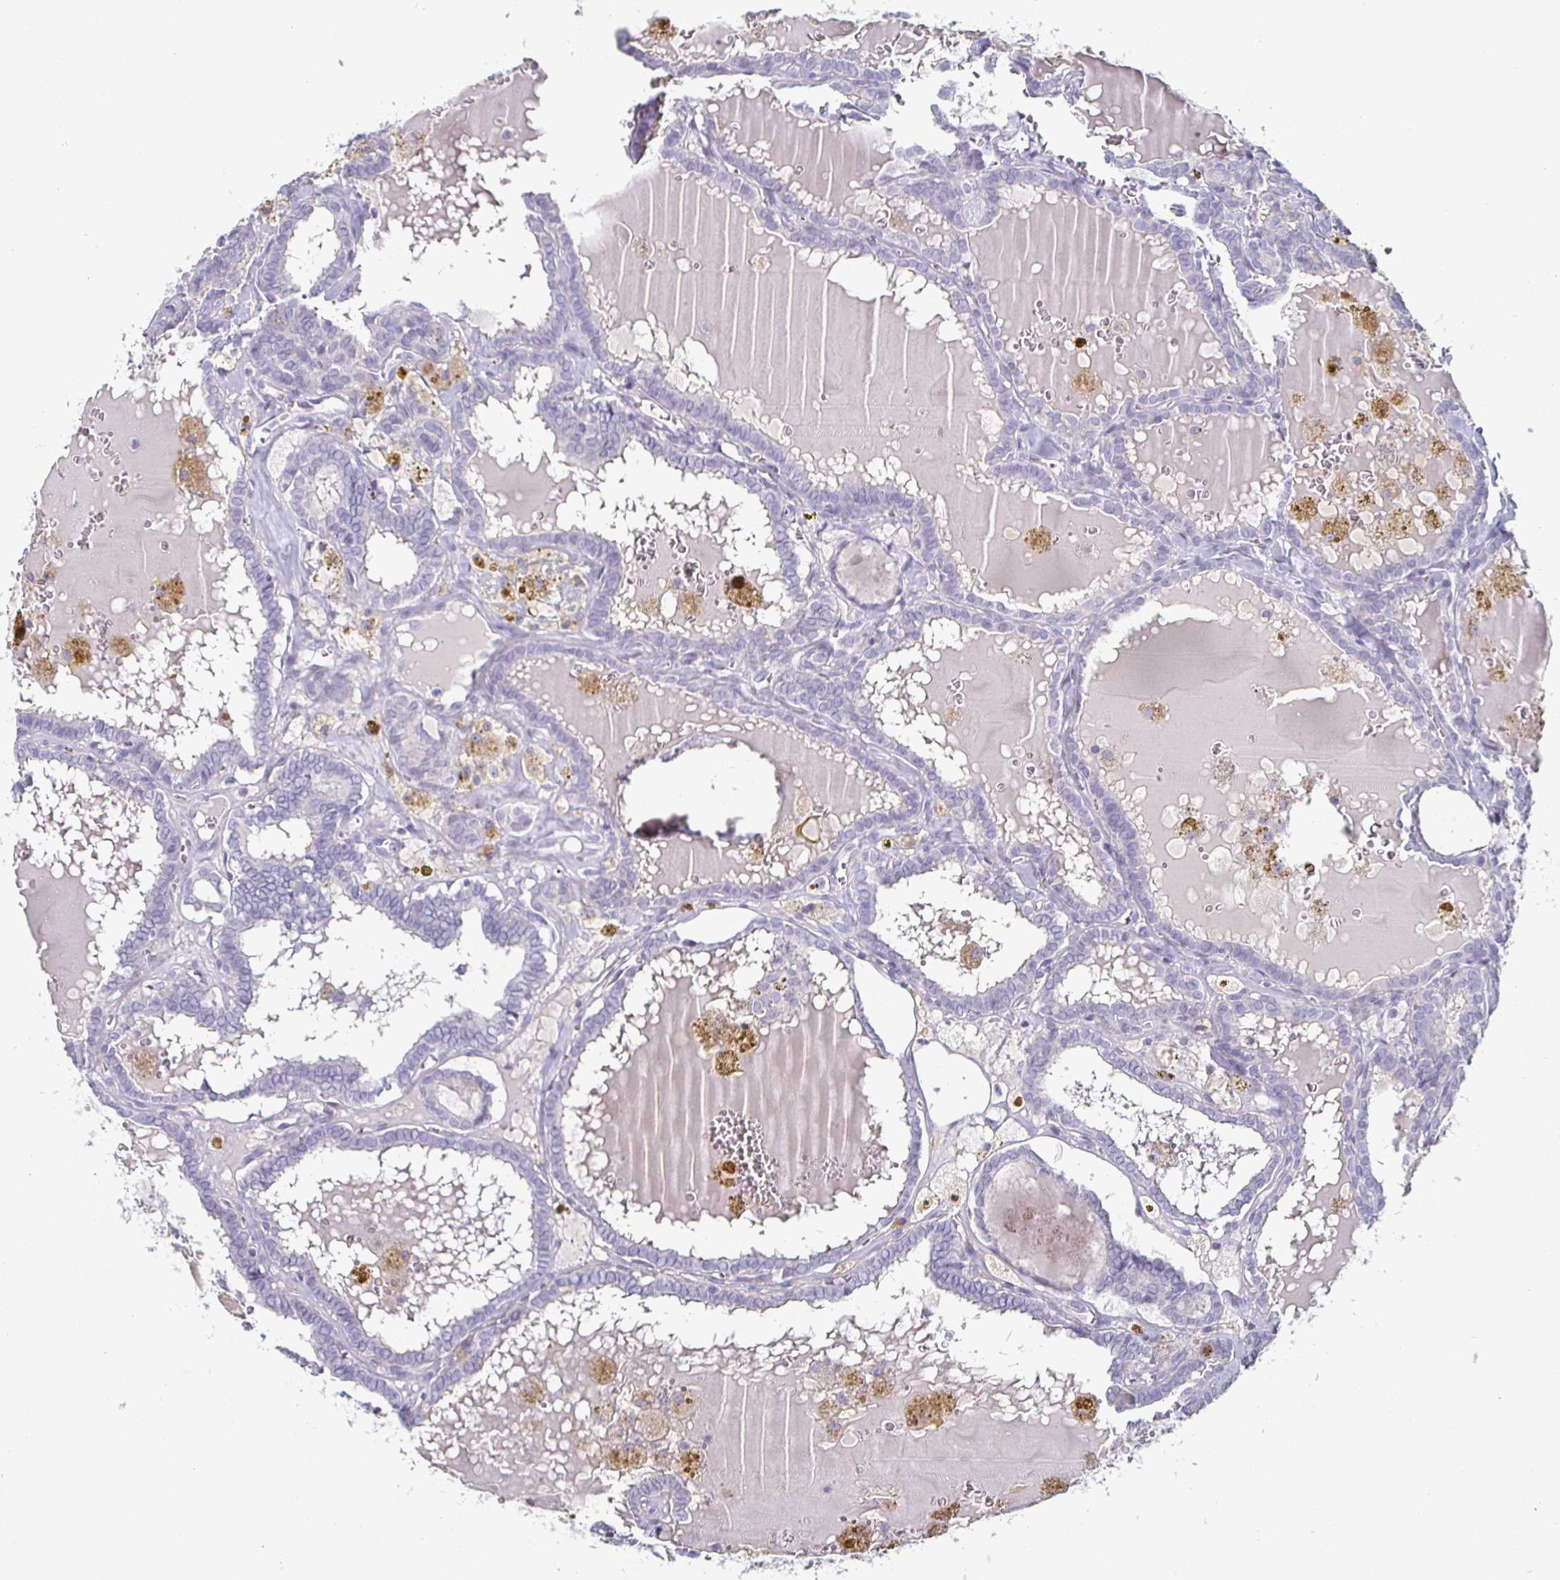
{"staining": {"intensity": "negative", "quantity": "none", "location": "none"}, "tissue": "thyroid cancer", "cell_type": "Tumor cells", "image_type": "cancer", "snomed": [{"axis": "morphology", "description": "Papillary adenocarcinoma, NOS"}, {"axis": "topography", "description": "Thyroid gland"}], "caption": "High magnification brightfield microscopy of thyroid cancer stained with DAB (3,3'-diaminobenzidine) (brown) and counterstained with hematoxylin (blue): tumor cells show no significant expression.", "gene": "ENPP1", "patient": {"sex": "female", "age": 39}}